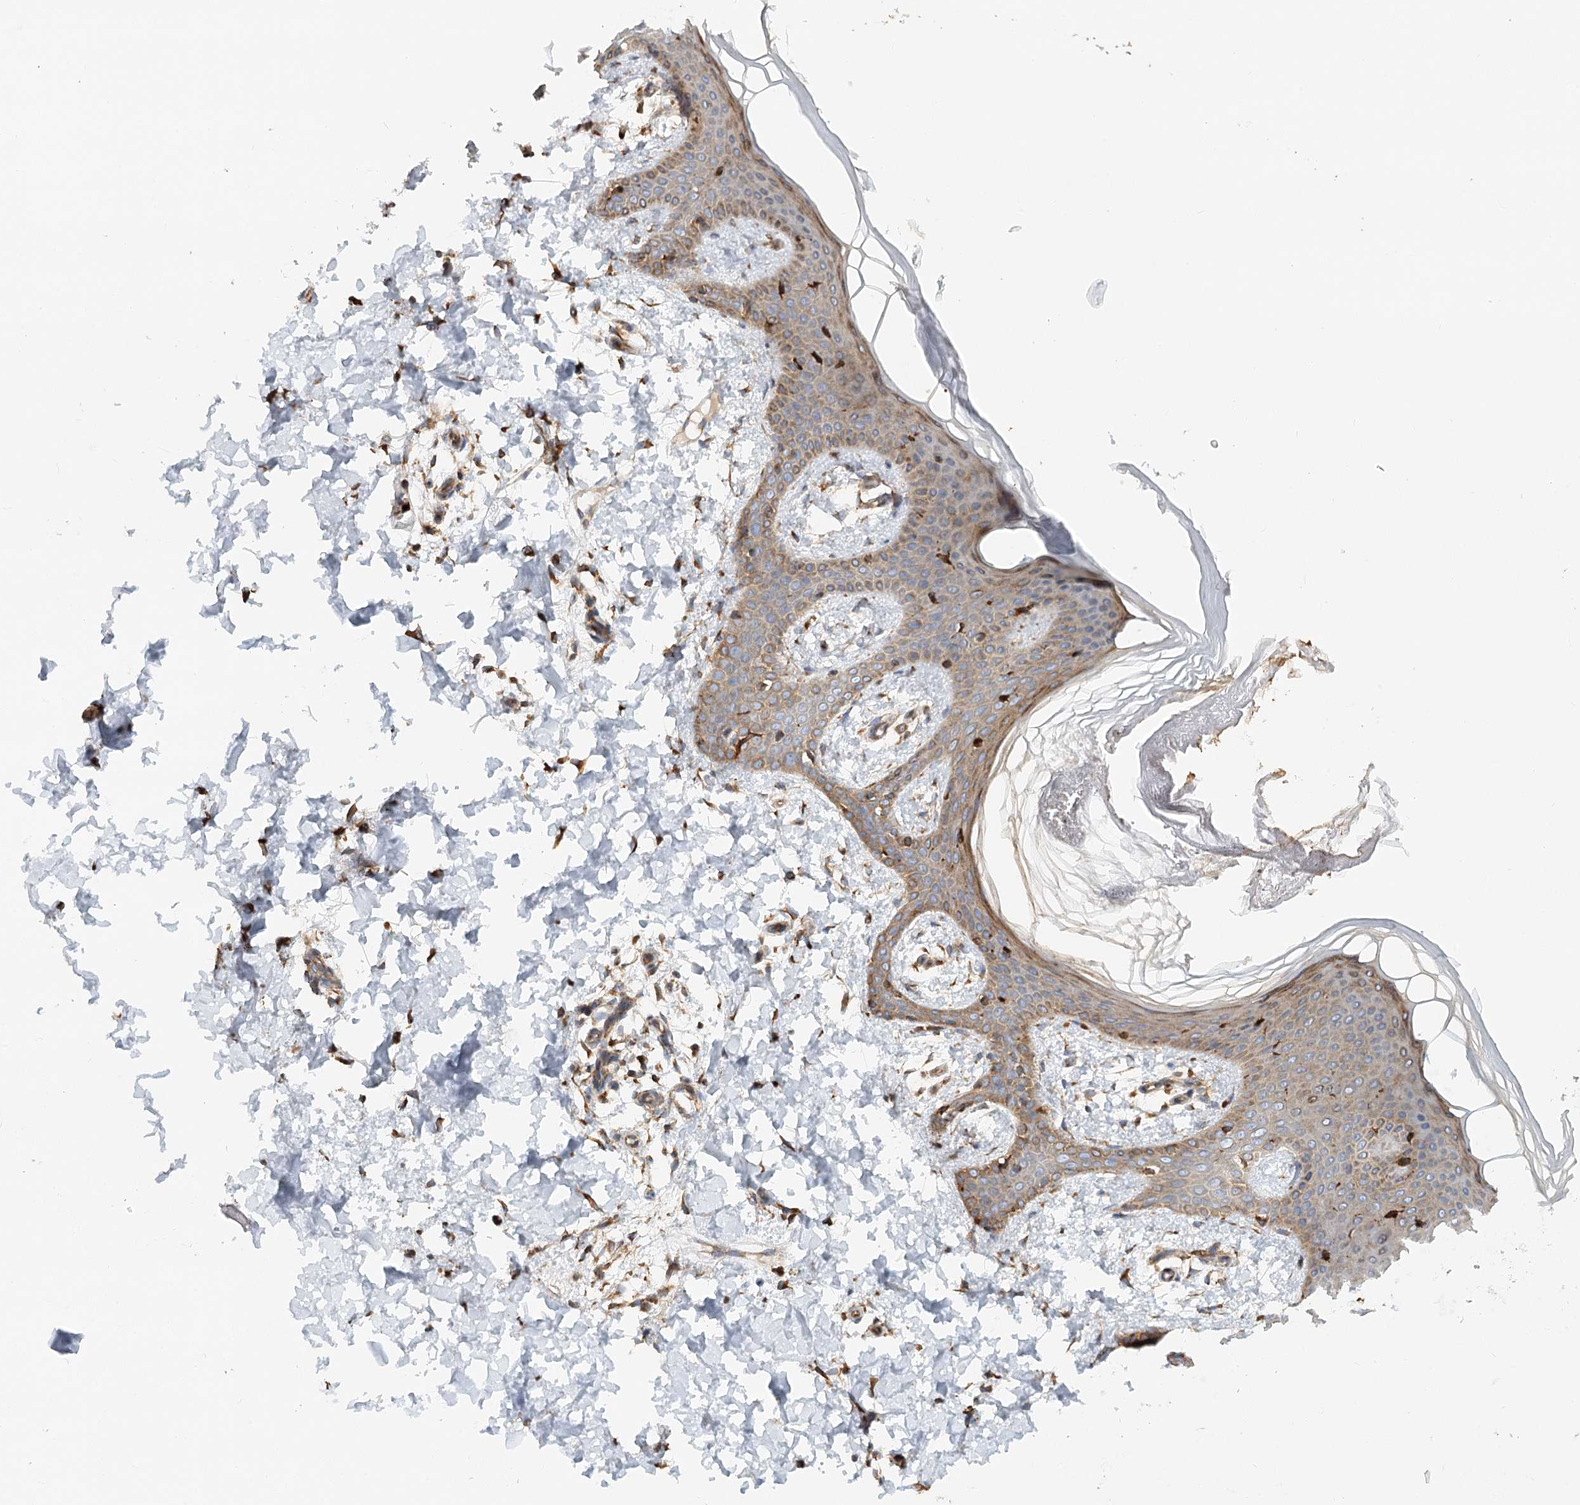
{"staining": {"intensity": "strong", "quantity": ">75%", "location": "cytoplasmic/membranous"}, "tissue": "skin", "cell_type": "Fibroblasts", "image_type": "normal", "snomed": [{"axis": "morphology", "description": "Normal tissue, NOS"}, {"axis": "topography", "description": "Skin"}], "caption": "Skin stained with a brown dye exhibits strong cytoplasmic/membranous positive positivity in about >75% of fibroblasts.", "gene": "TAS1R1", "patient": {"sex": "male", "age": 36}}